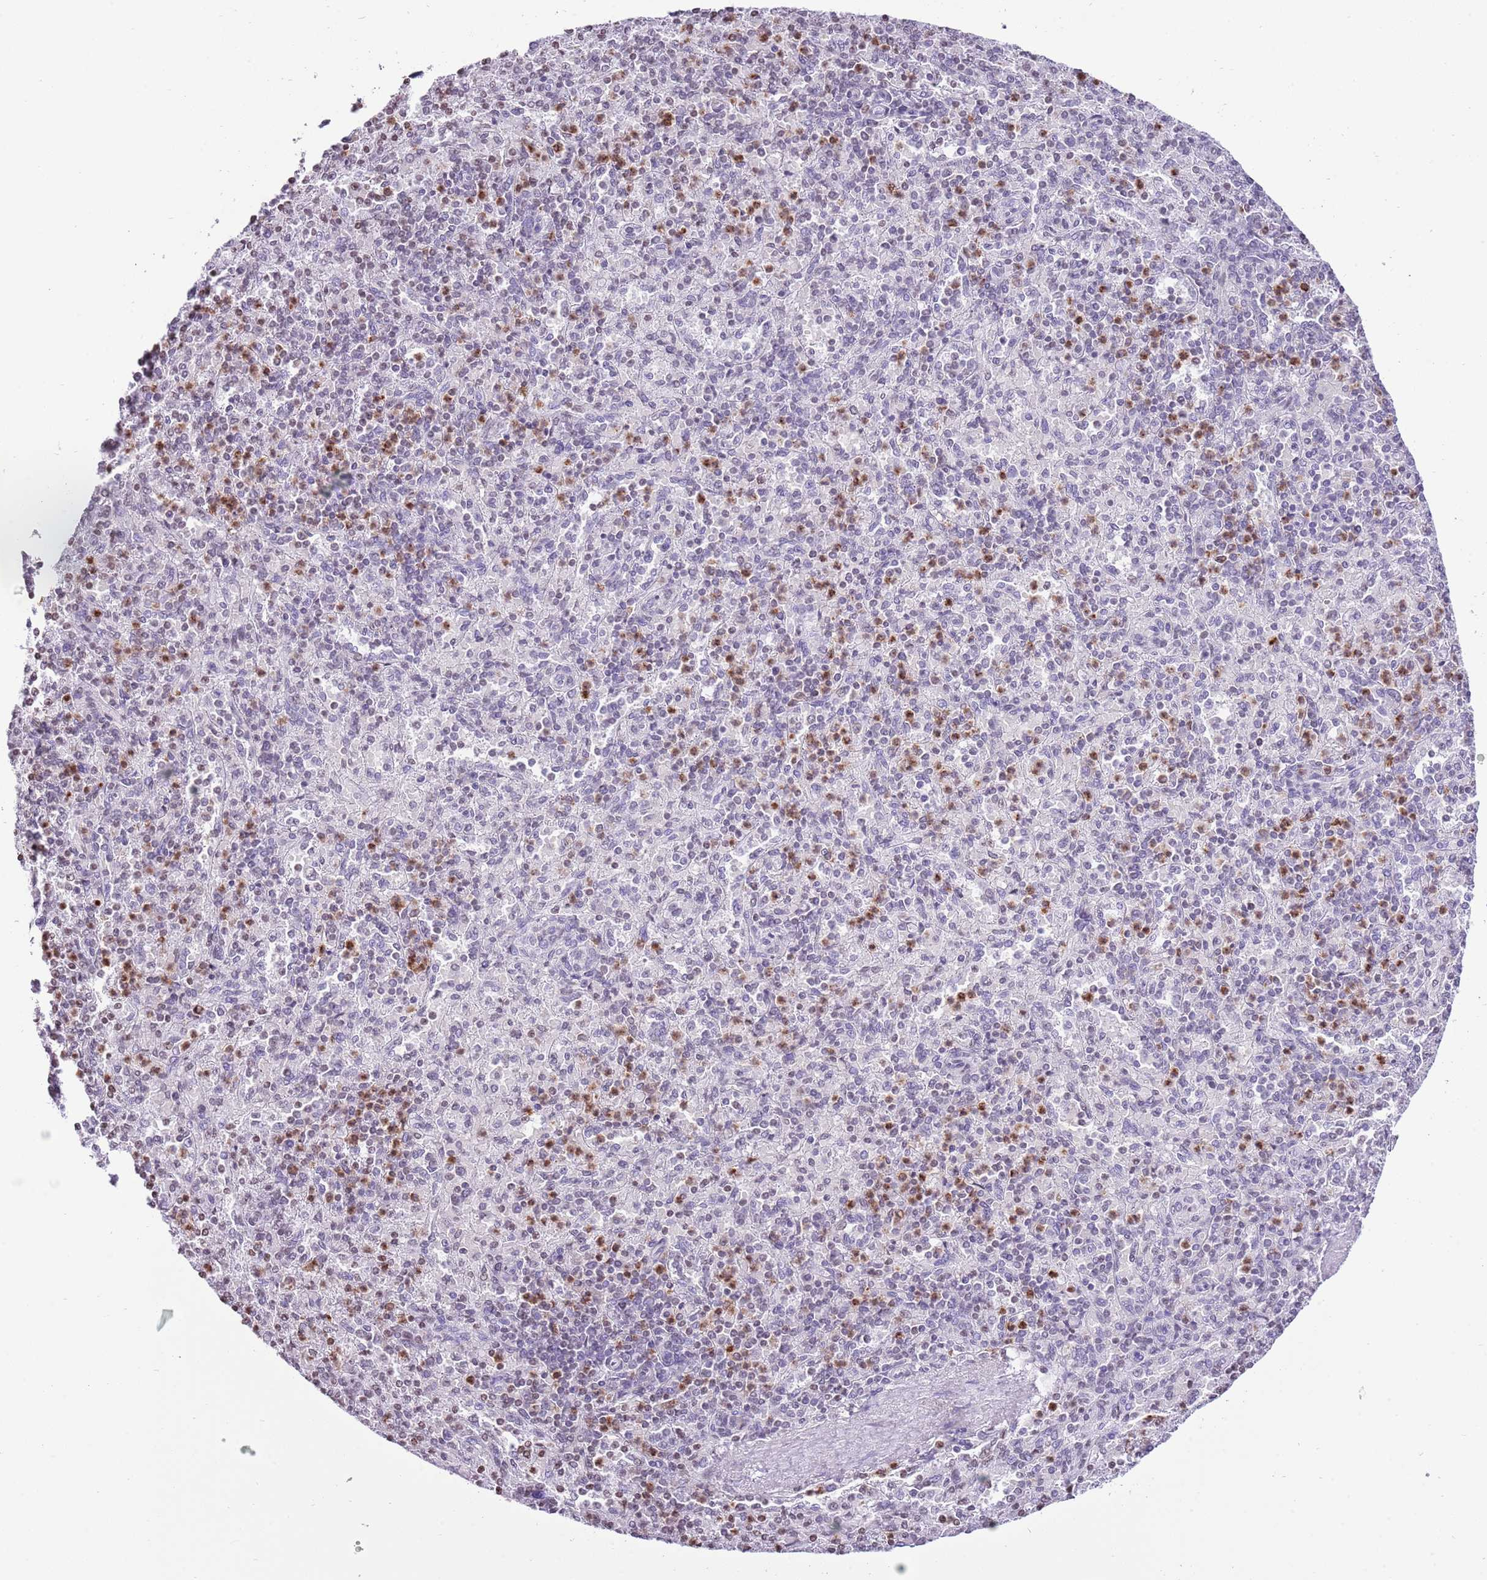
{"staining": {"intensity": "moderate", "quantity": "<25%", "location": "cytoplasmic/membranous"}, "tissue": "spleen", "cell_type": "Cells in red pulp", "image_type": "normal", "snomed": [{"axis": "morphology", "description": "Normal tissue, NOS"}, {"axis": "topography", "description": "Spleen"}], "caption": "Spleen stained with DAB (3,3'-diaminobenzidine) immunohistochemistry shows low levels of moderate cytoplasmic/membranous positivity in approximately <25% of cells in red pulp.", "gene": "PRR15", "patient": {"sex": "male", "age": 82}}